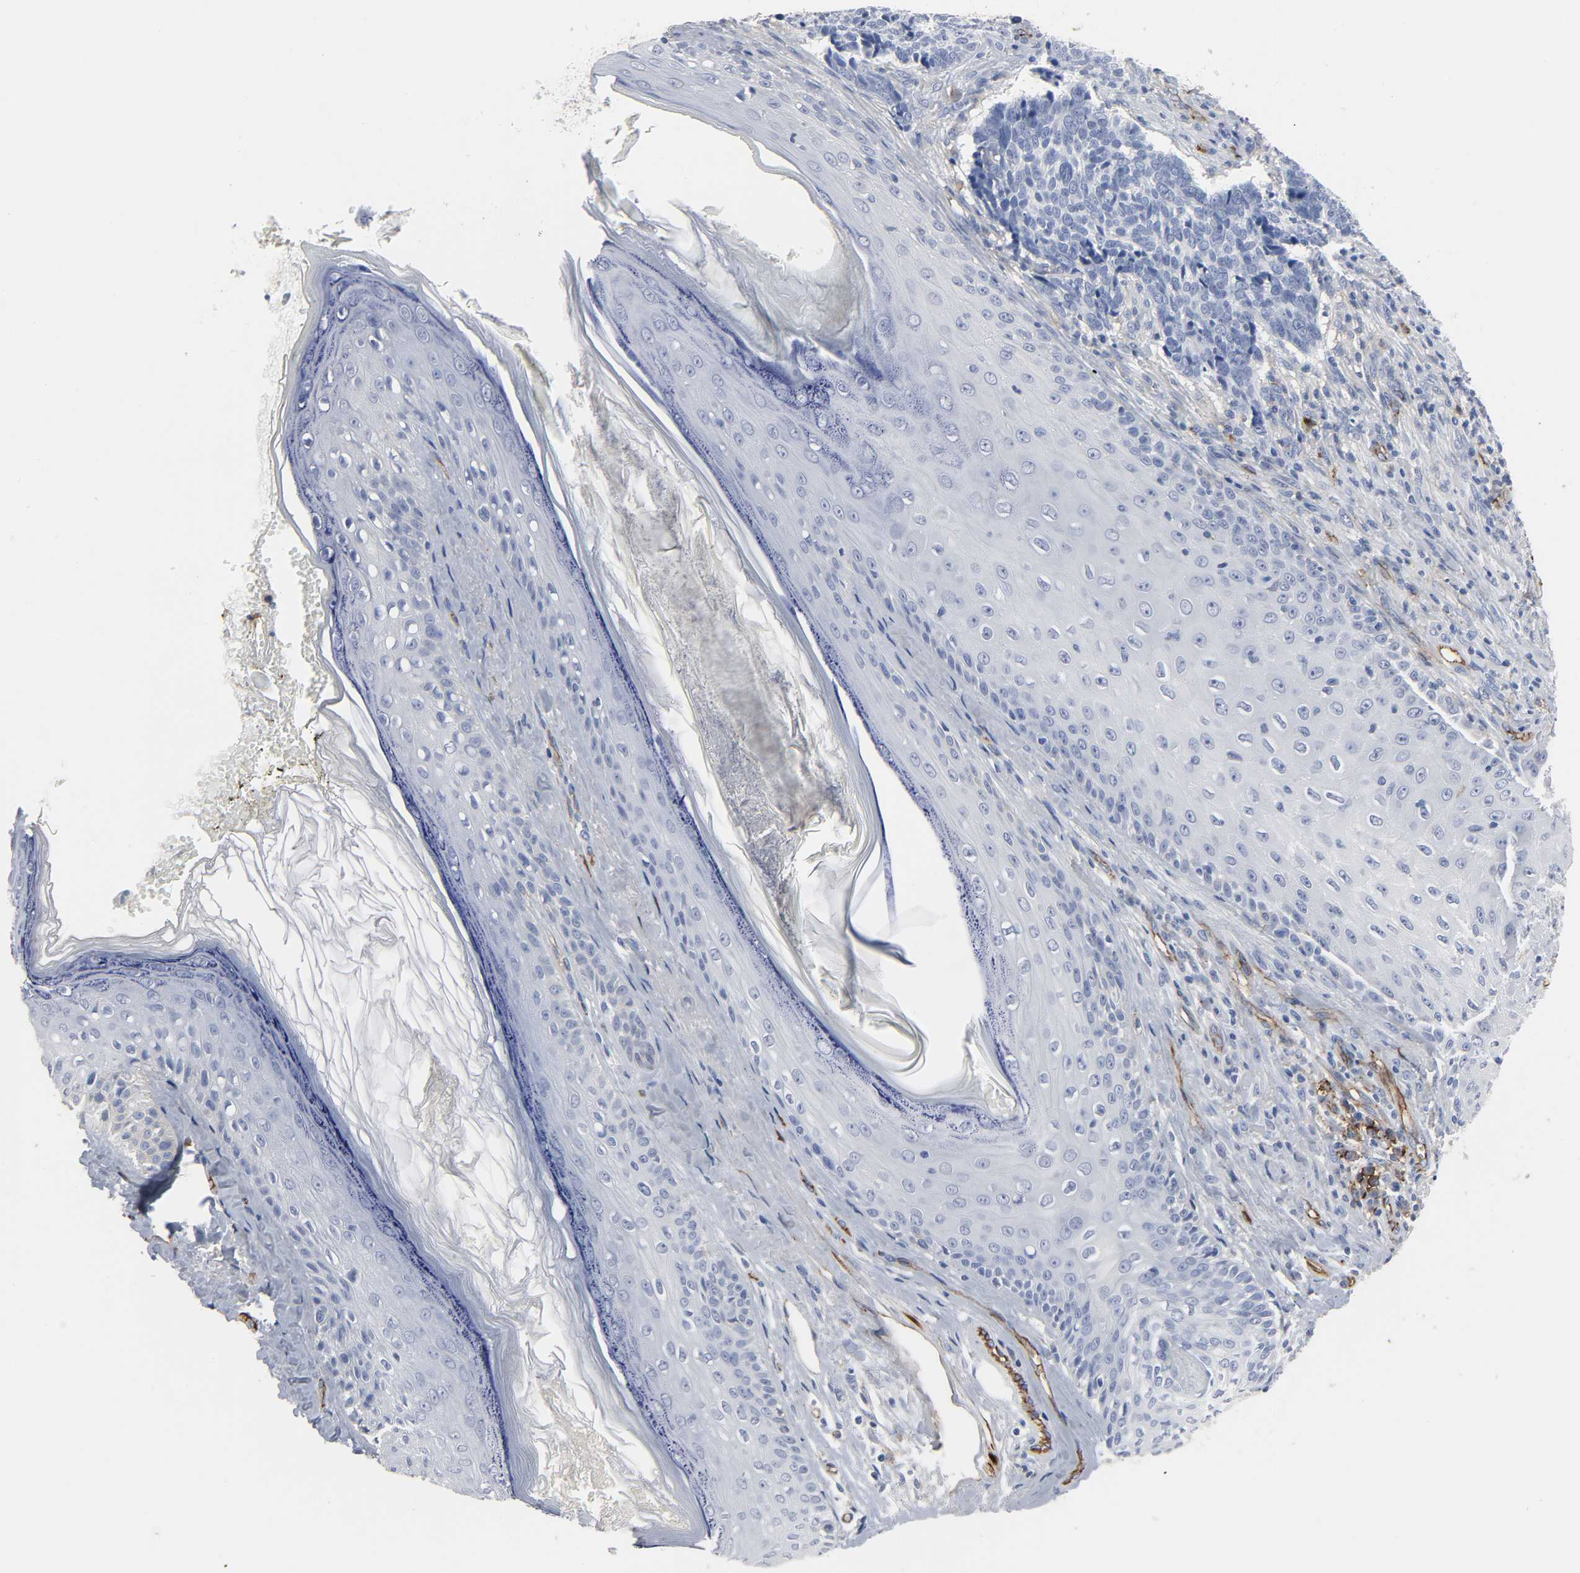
{"staining": {"intensity": "negative", "quantity": "none", "location": "none"}, "tissue": "skin cancer", "cell_type": "Tumor cells", "image_type": "cancer", "snomed": [{"axis": "morphology", "description": "Basal cell carcinoma"}, {"axis": "topography", "description": "Skin"}], "caption": "Immunohistochemistry image of human skin cancer stained for a protein (brown), which shows no expression in tumor cells. The staining is performed using DAB (3,3'-diaminobenzidine) brown chromogen with nuclei counter-stained in using hematoxylin.", "gene": "PECAM1", "patient": {"sex": "male", "age": 84}}